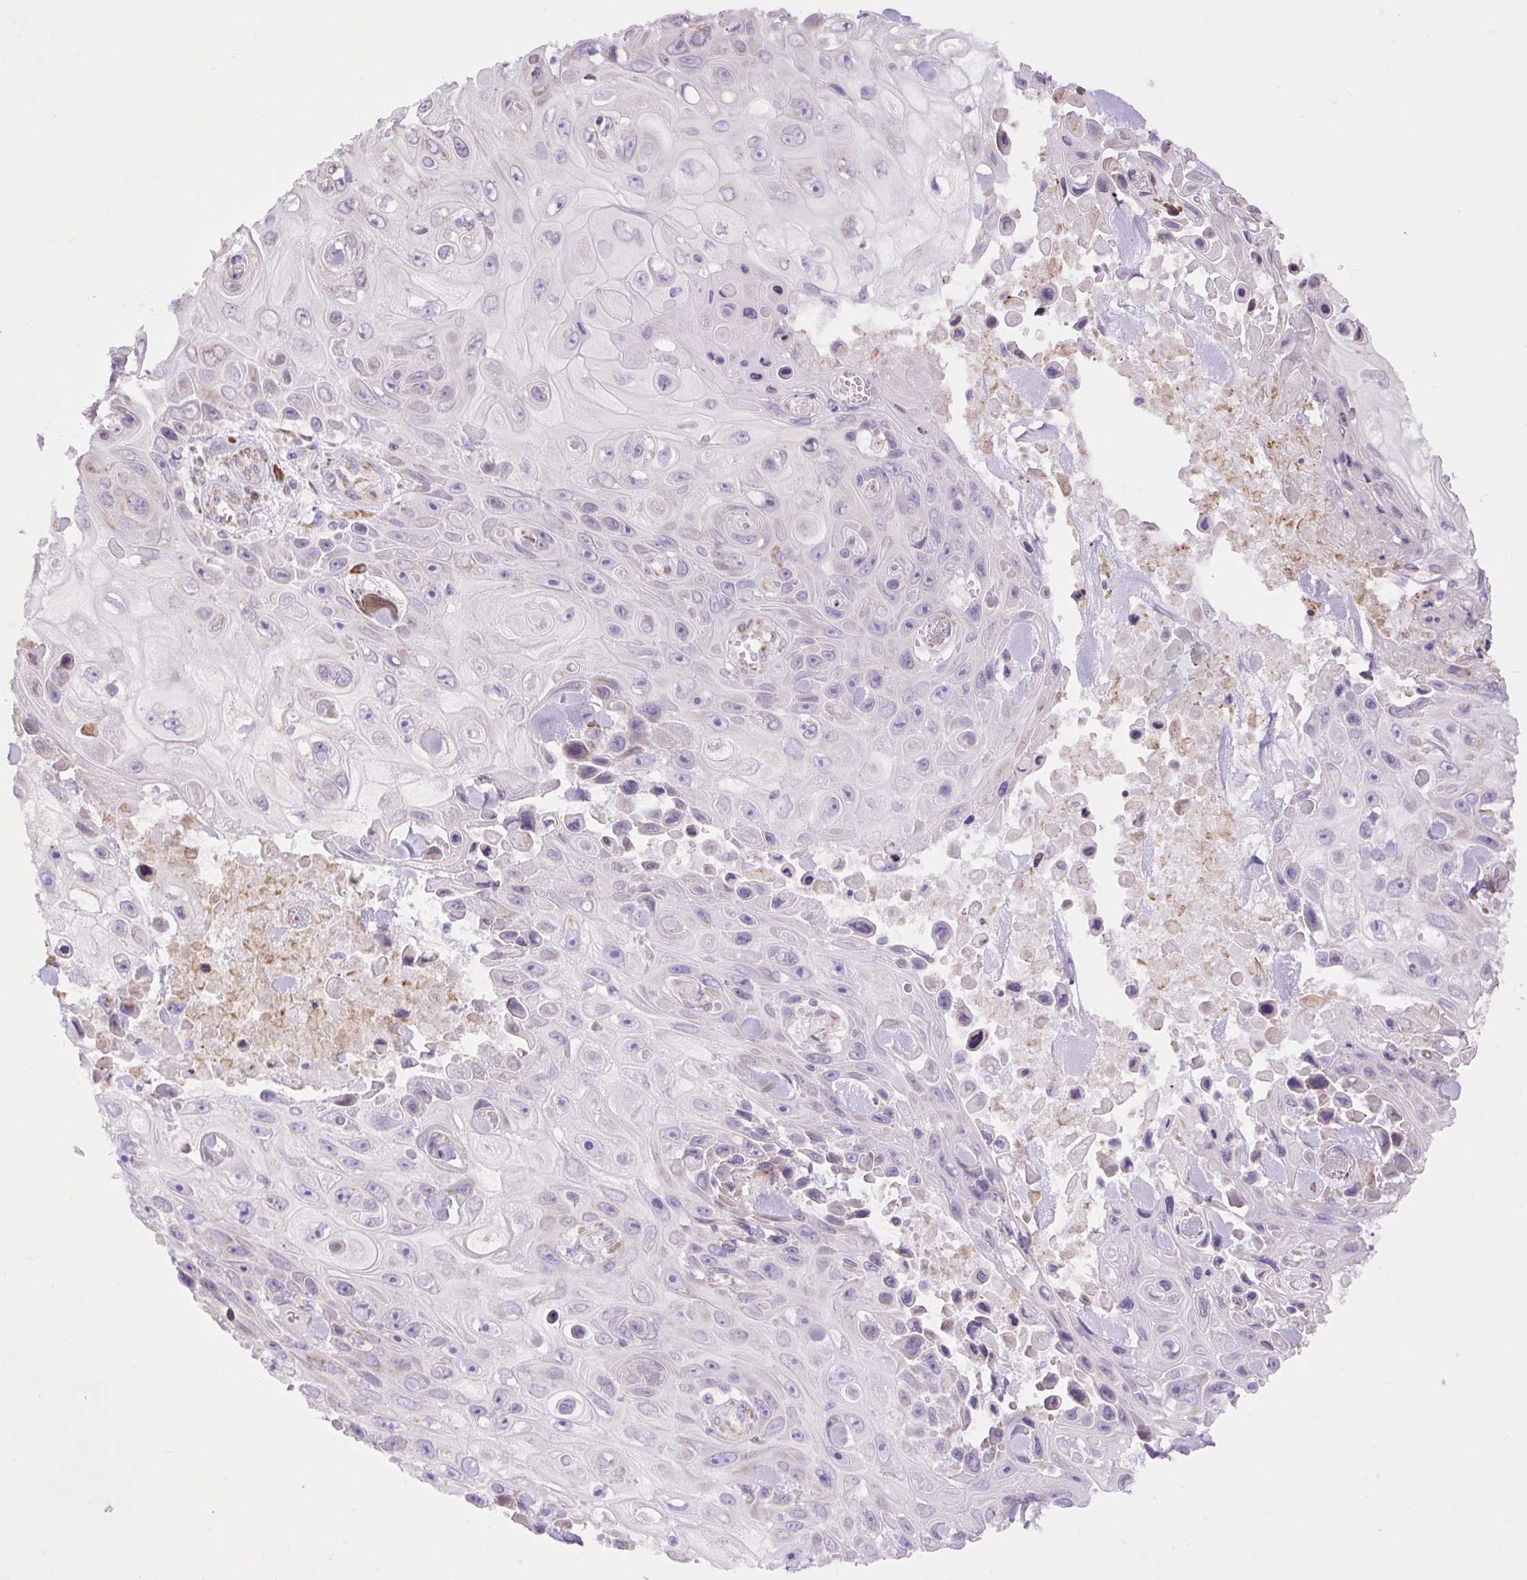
{"staining": {"intensity": "negative", "quantity": "none", "location": "none"}, "tissue": "skin cancer", "cell_type": "Tumor cells", "image_type": "cancer", "snomed": [{"axis": "morphology", "description": "Squamous cell carcinoma, NOS"}, {"axis": "topography", "description": "Skin"}], "caption": "DAB (3,3'-diaminobenzidine) immunohistochemical staining of skin squamous cell carcinoma exhibits no significant positivity in tumor cells.", "gene": "DDOST", "patient": {"sex": "male", "age": 82}}